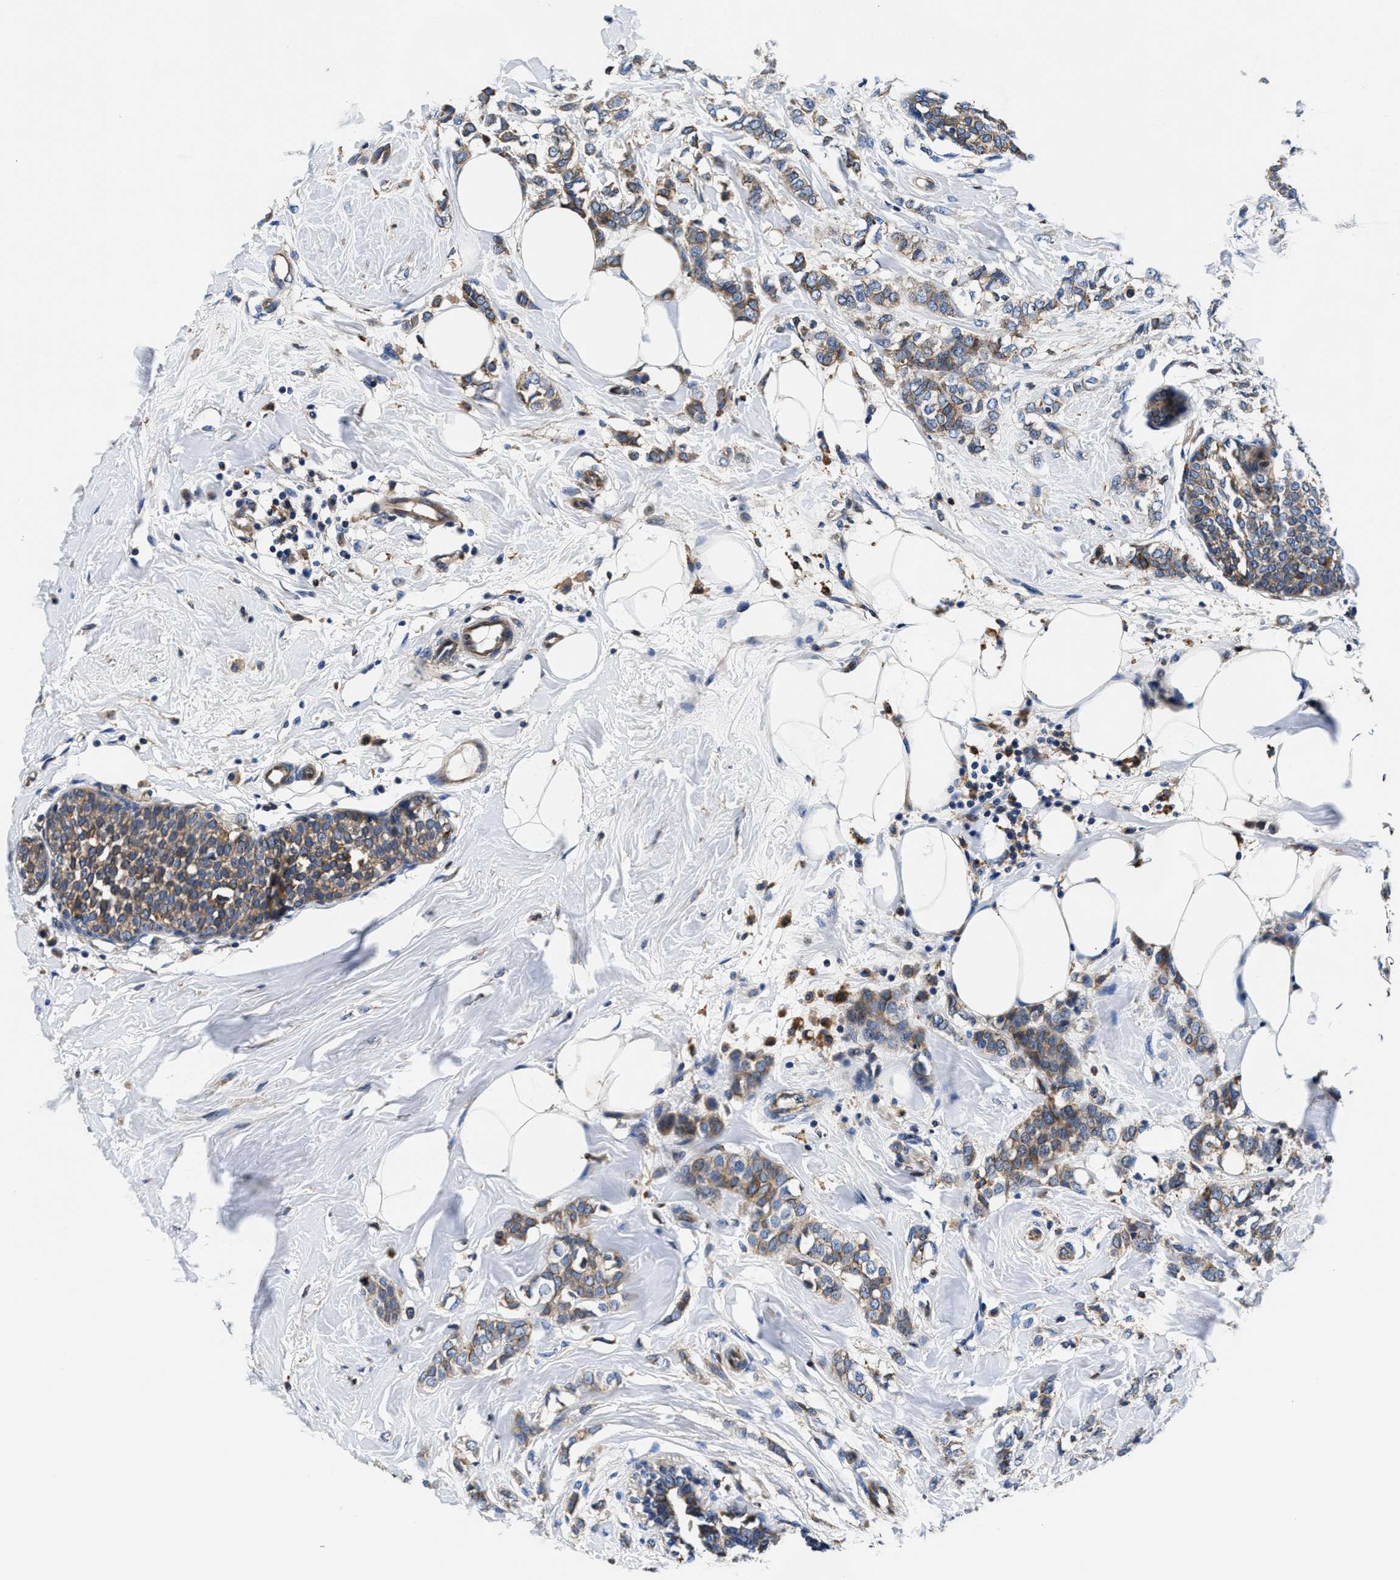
{"staining": {"intensity": "weak", "quantity": ">75%", "location": "cytoplasmic/membranous"}, "tissue": "breast cancer", "cell_type": "Tumor cells", "image_type": "cancer", "snomed": [{"axis": "morphology", "description": "Lobular carcinoma, in situ"}, {"axis": "morphology", "description": "Lobular carcinoma"}, {"axis": "topography", "description": "Breast"}], "caption": "Tumor cells exhibit low levels of weak cytoplasmic/membranous expression in approximately >75% of cells in breast lobular carcinoma in situ.", "gene": "PPP1R9B", "patient": {"sex": "female", "age": 41}}